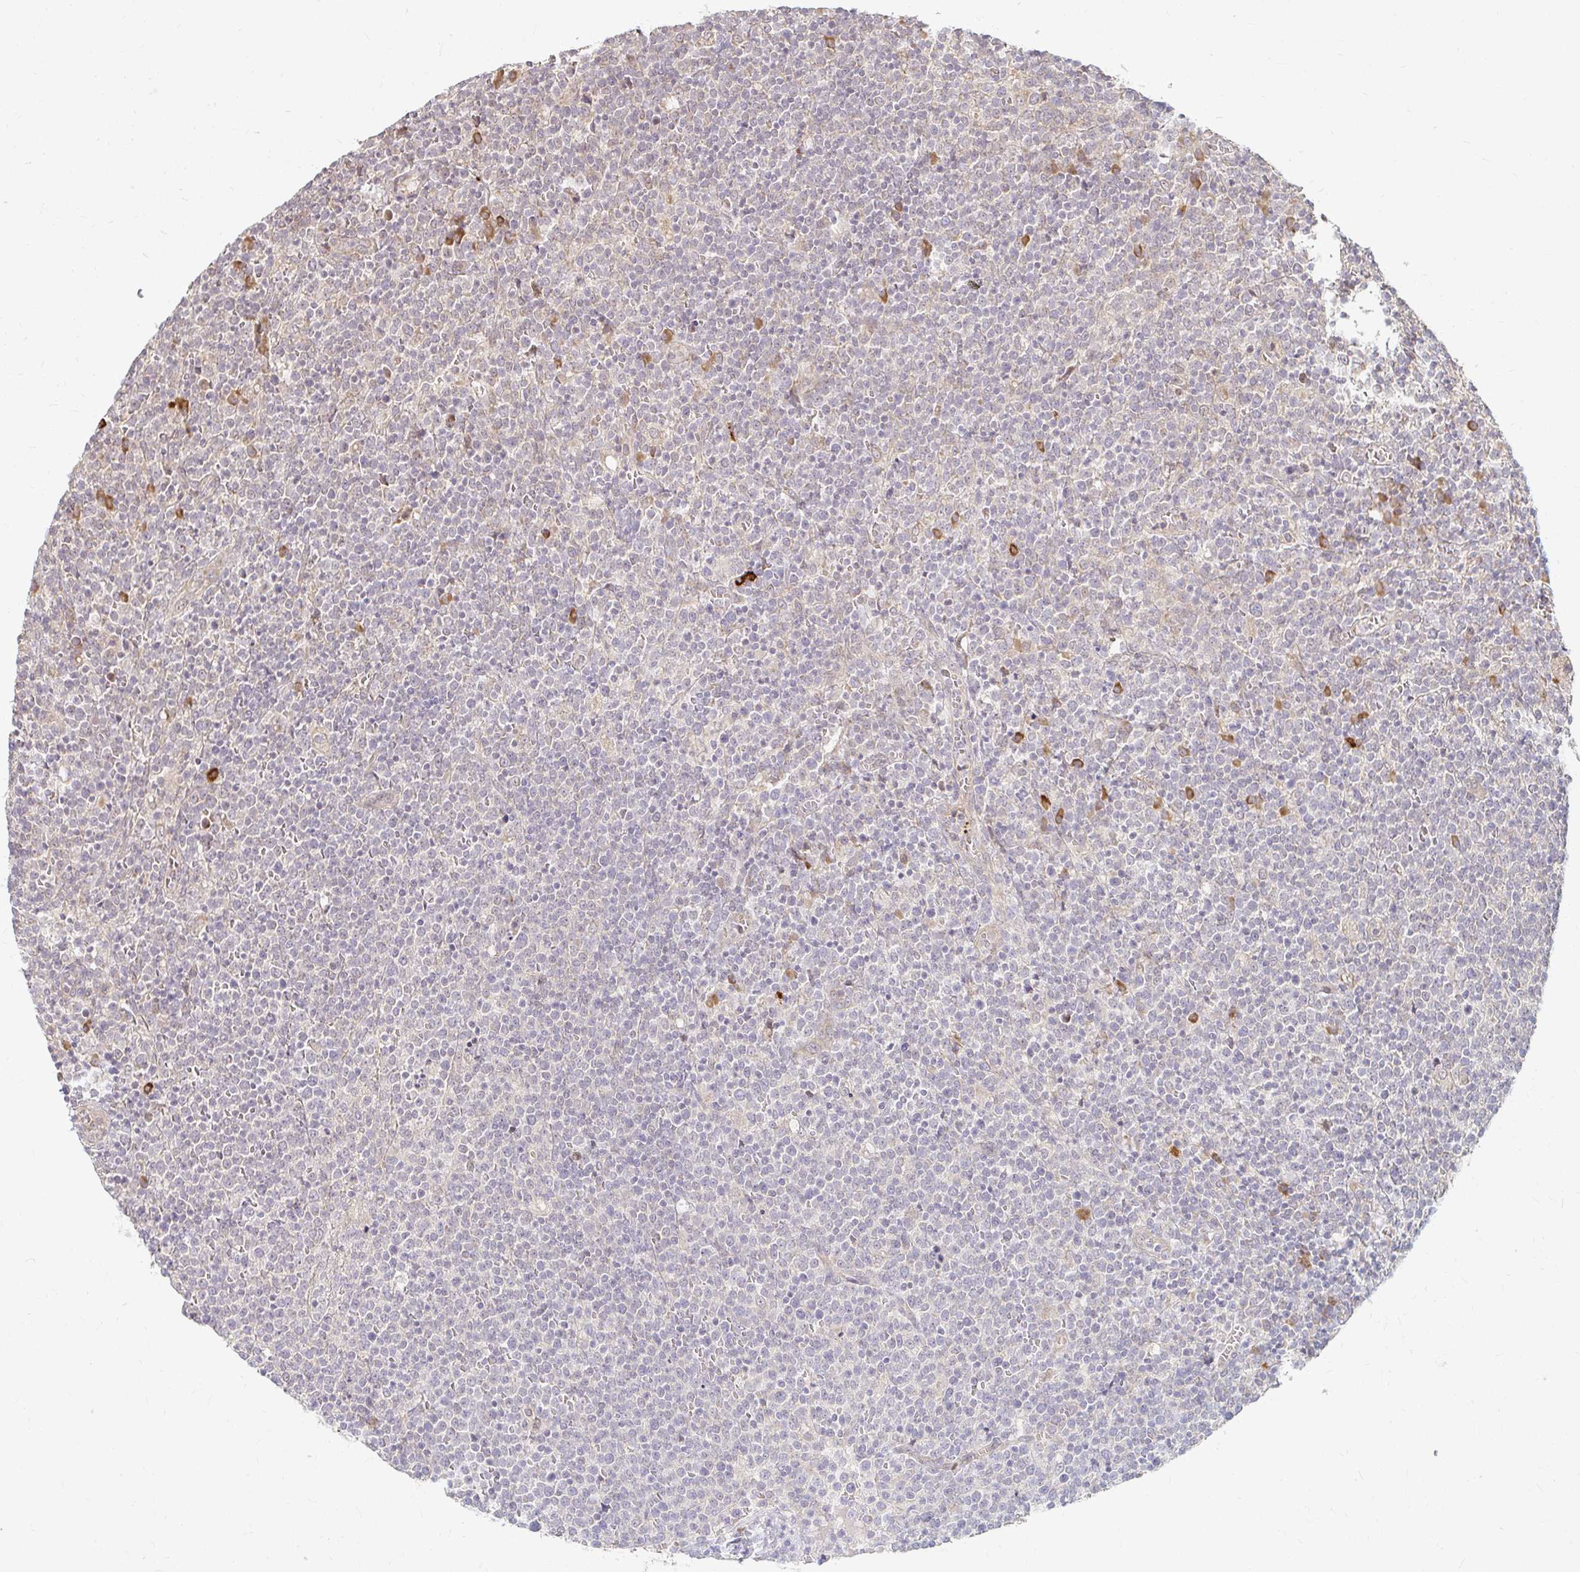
{"staining": {"intensity": "negative", "quantity": "none", "location": "none"}, "tissue": "lymphoma", "cell_type": "Tumor cells", "image_type": "cancer", "snomed": [{"axis": "morphology", "description": "Malignant lymphoma, non-Hodgkin's type, High grade"}, {"axis": "topography", "description": "Lymph node"}], "caption": "Tumor cells show no significant positivity in high-grade malignant lymphoma, non-Hodgkin's type.", "gene": "CAST", "patient": {"sex": "male", "age": 61}}